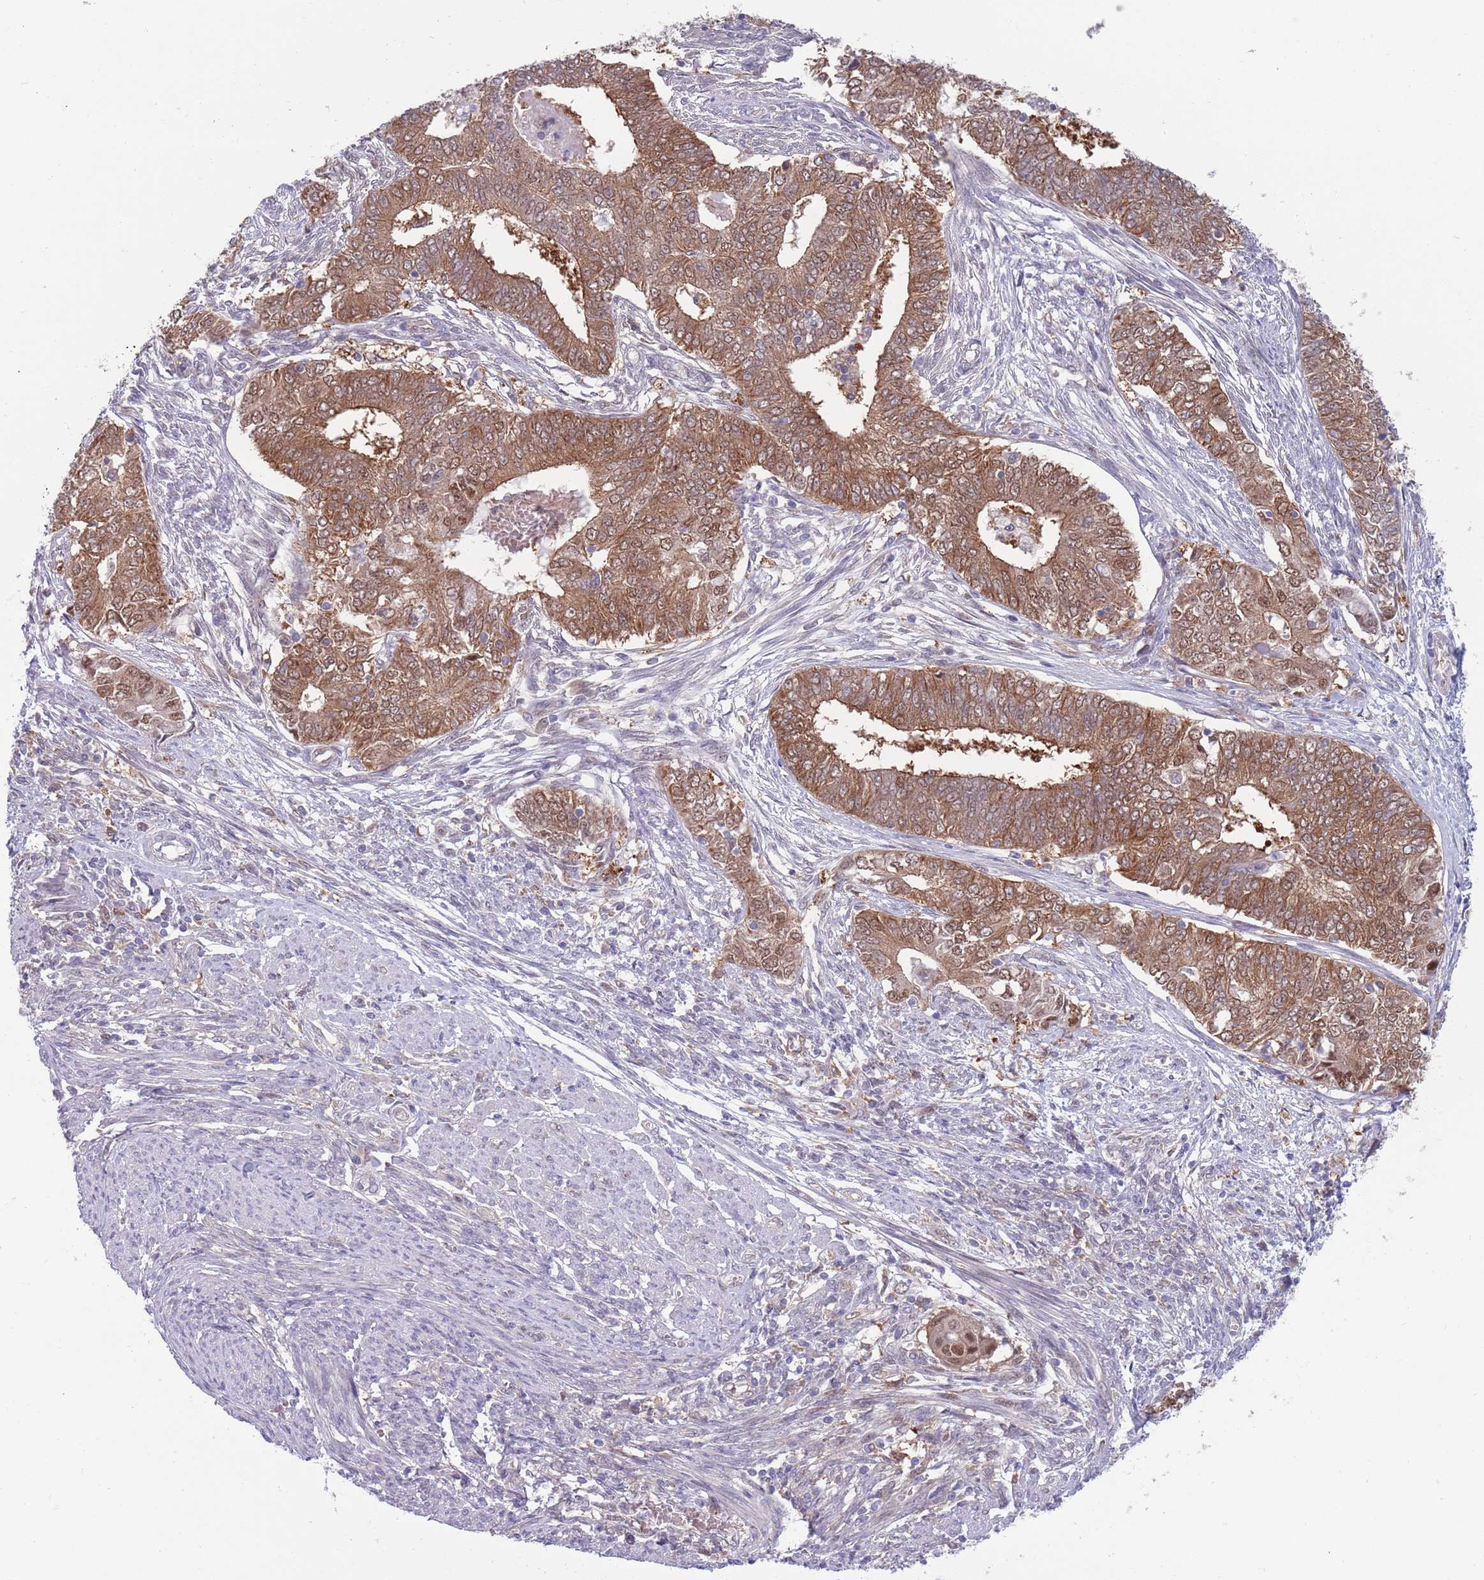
{"staining": {"intensity": "moderate", "quantity": ">75%", "location": "cytoplasmic/membranous,nuclear"}, "tissue": "endometrial cancer", "cell_type": "Tumor cells", "image_type": "cancer", "snomed": [{"axis": "morphology", "description": "Adenocarcinoma, NOS"}, {"axis": "topography", "description": "Endometrium"}], "caption": "Immunohistochemical staining of human endometrial cancer demonstrates medium levels of moderate cytoplasmic/membranous and nuclear staining in approximately >75% of tumor cells. Using DAB (brown) and hematoxylin (blue) stains, captured at high magnification using brightfield microscopy.", "gene": "CLNS1A", "patient": {"sex": "female", "age": 62}}